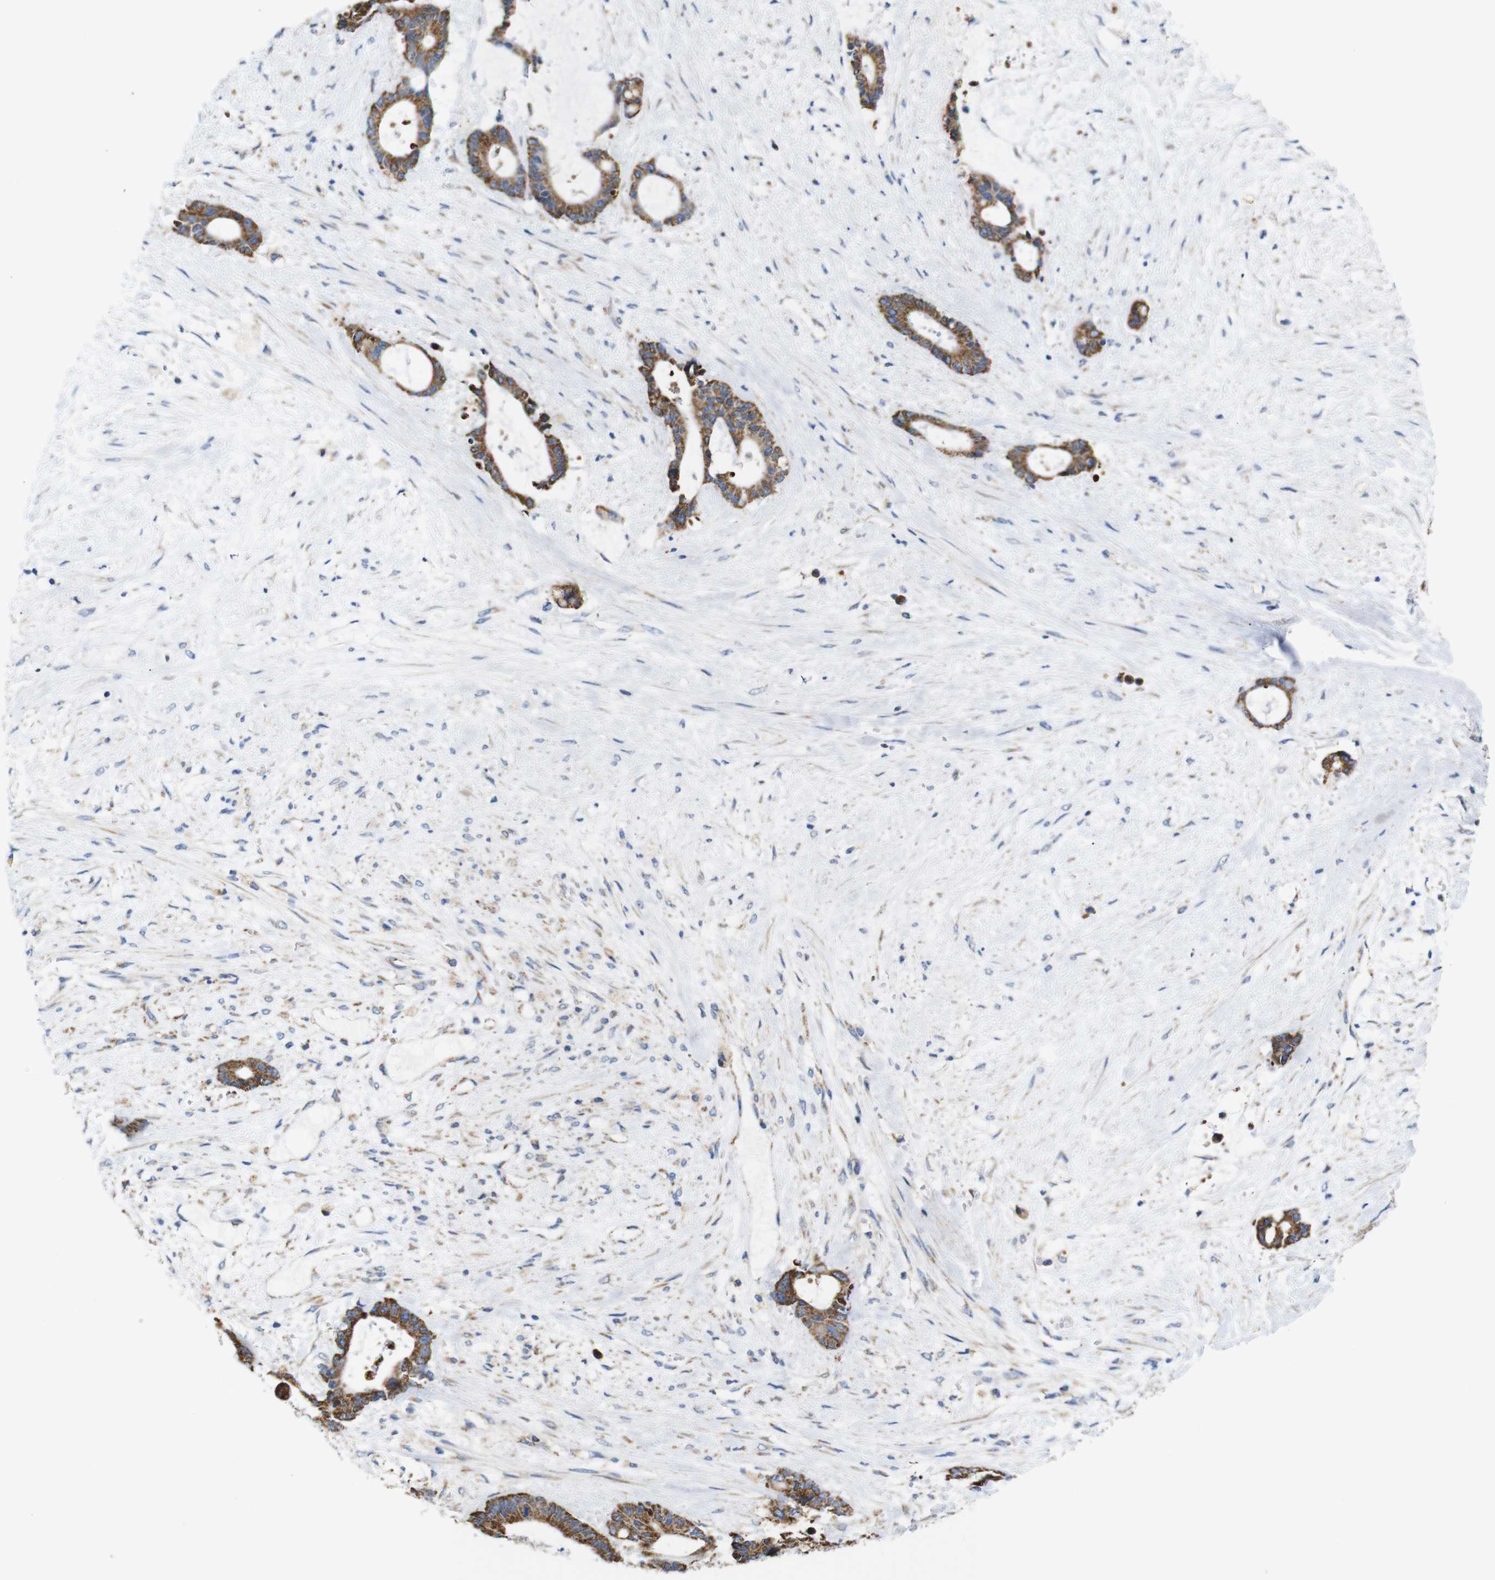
{"staining": {"intensity": "strong", "quantity": ">75%", "location": "cytoplasmic/membranous"}, "tissue": "liver cancer", "cell_type": "Tumor cells", "image_type": "cancer", "snomed": [{"axis": "morphology", "description": "Normal tissue, NOS"}, {"axis": "morphology", "description": "Cholangiocarcinoma"}, {"axis": "topography", "description": "Liver"}, {"axis": "topography", "description": "Peripheral nerve tissue"}], "caption": "Brown immunohistochemical staining in cholangiocarcinoma (liver) displays strong cytoplasmic/membranous positivity in approximately >75% of tumor cells.", "gene": "FAM171B", "patient": {"sex": "female", "age": 73}}